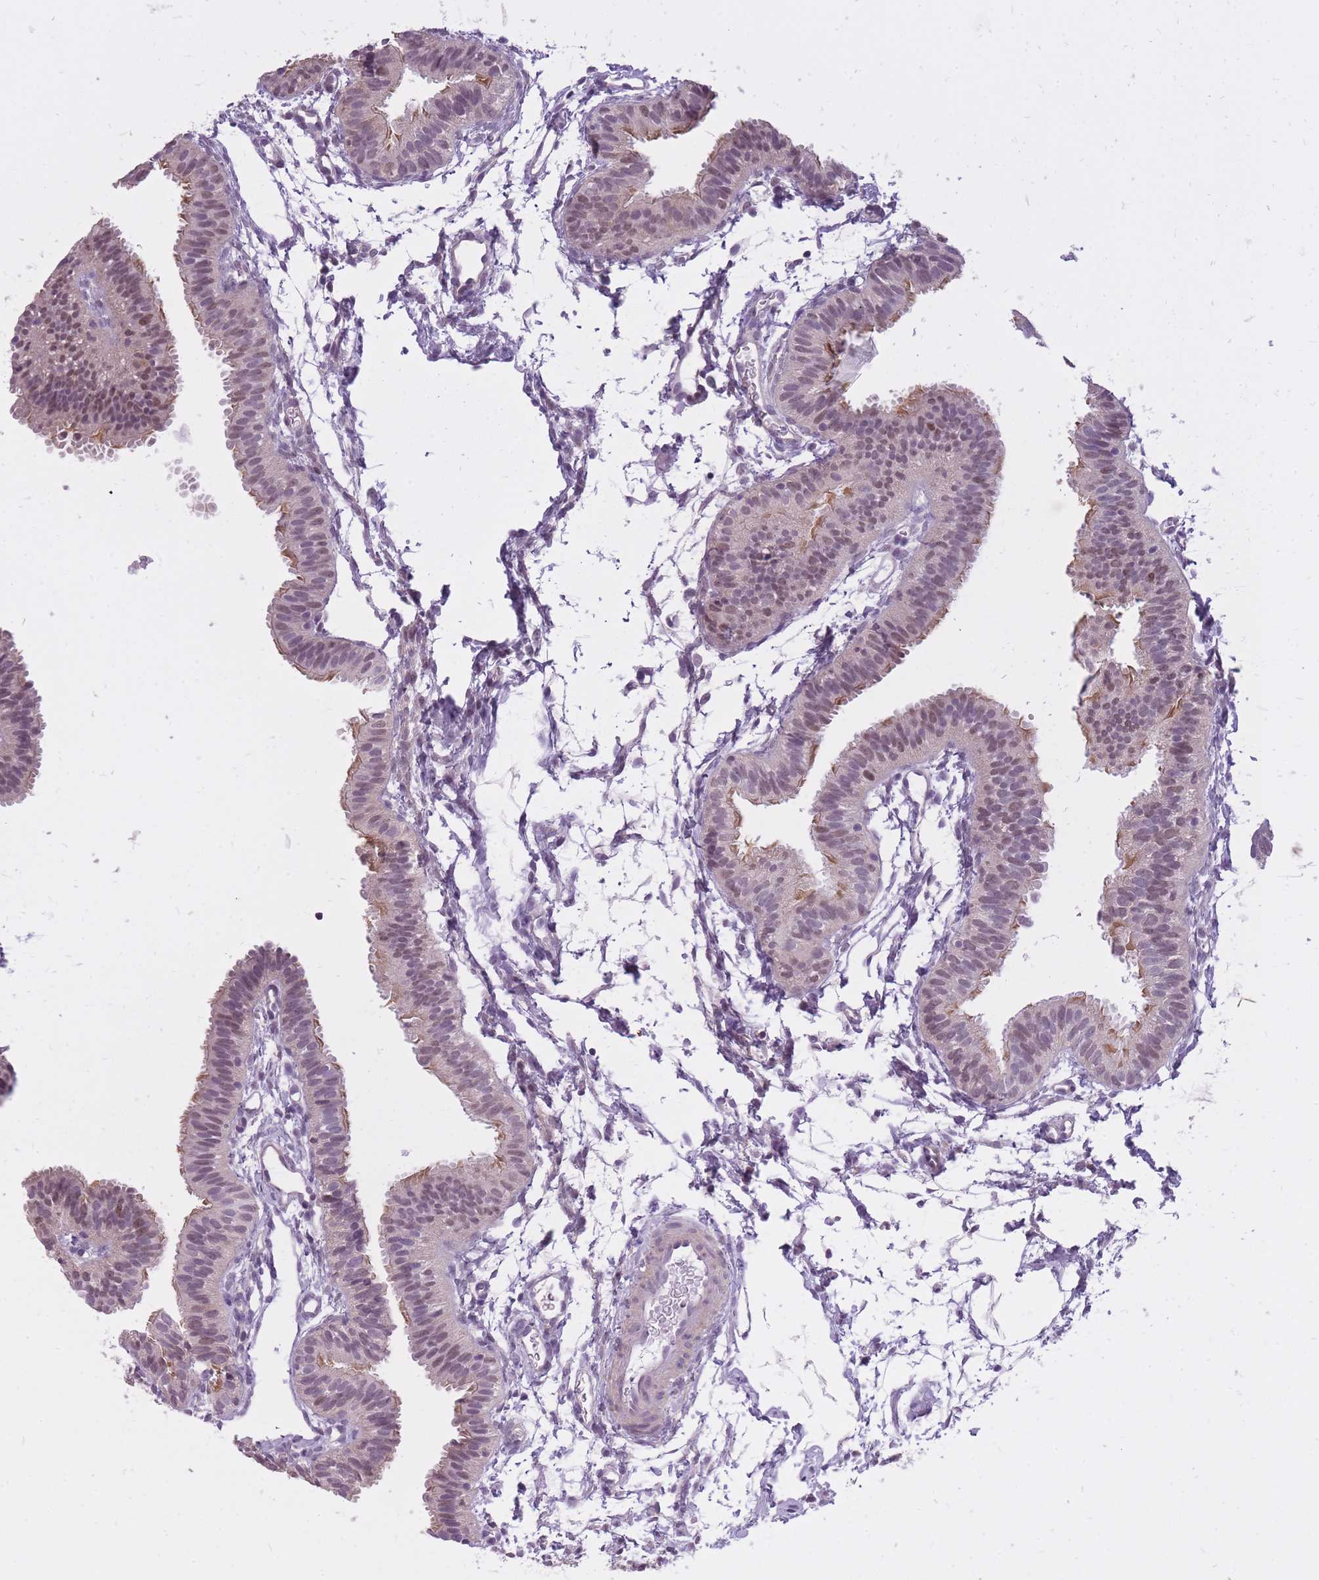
{"staining": {"intensity": "weak", "quantity": ">75%", "location": "cytoplasmic/membranous,nuclear"}, "tissue": "fallopian tube", "cell_type": "Glandular cells", "image_type": "normal", "snomed": [{"axis": "morphology", "description": "Normal tissue, NOS"}, {"axis": "topography", "description": "Fallopian tube"}], "caption": "Protein analysis of unremarkable fallopian tube displays weak cytoplasmic/membranous,nuclear positivity in about >75% of glandular cells.", "gene": "TIGD1", "patient": {"sex": "female", "age": 35}}